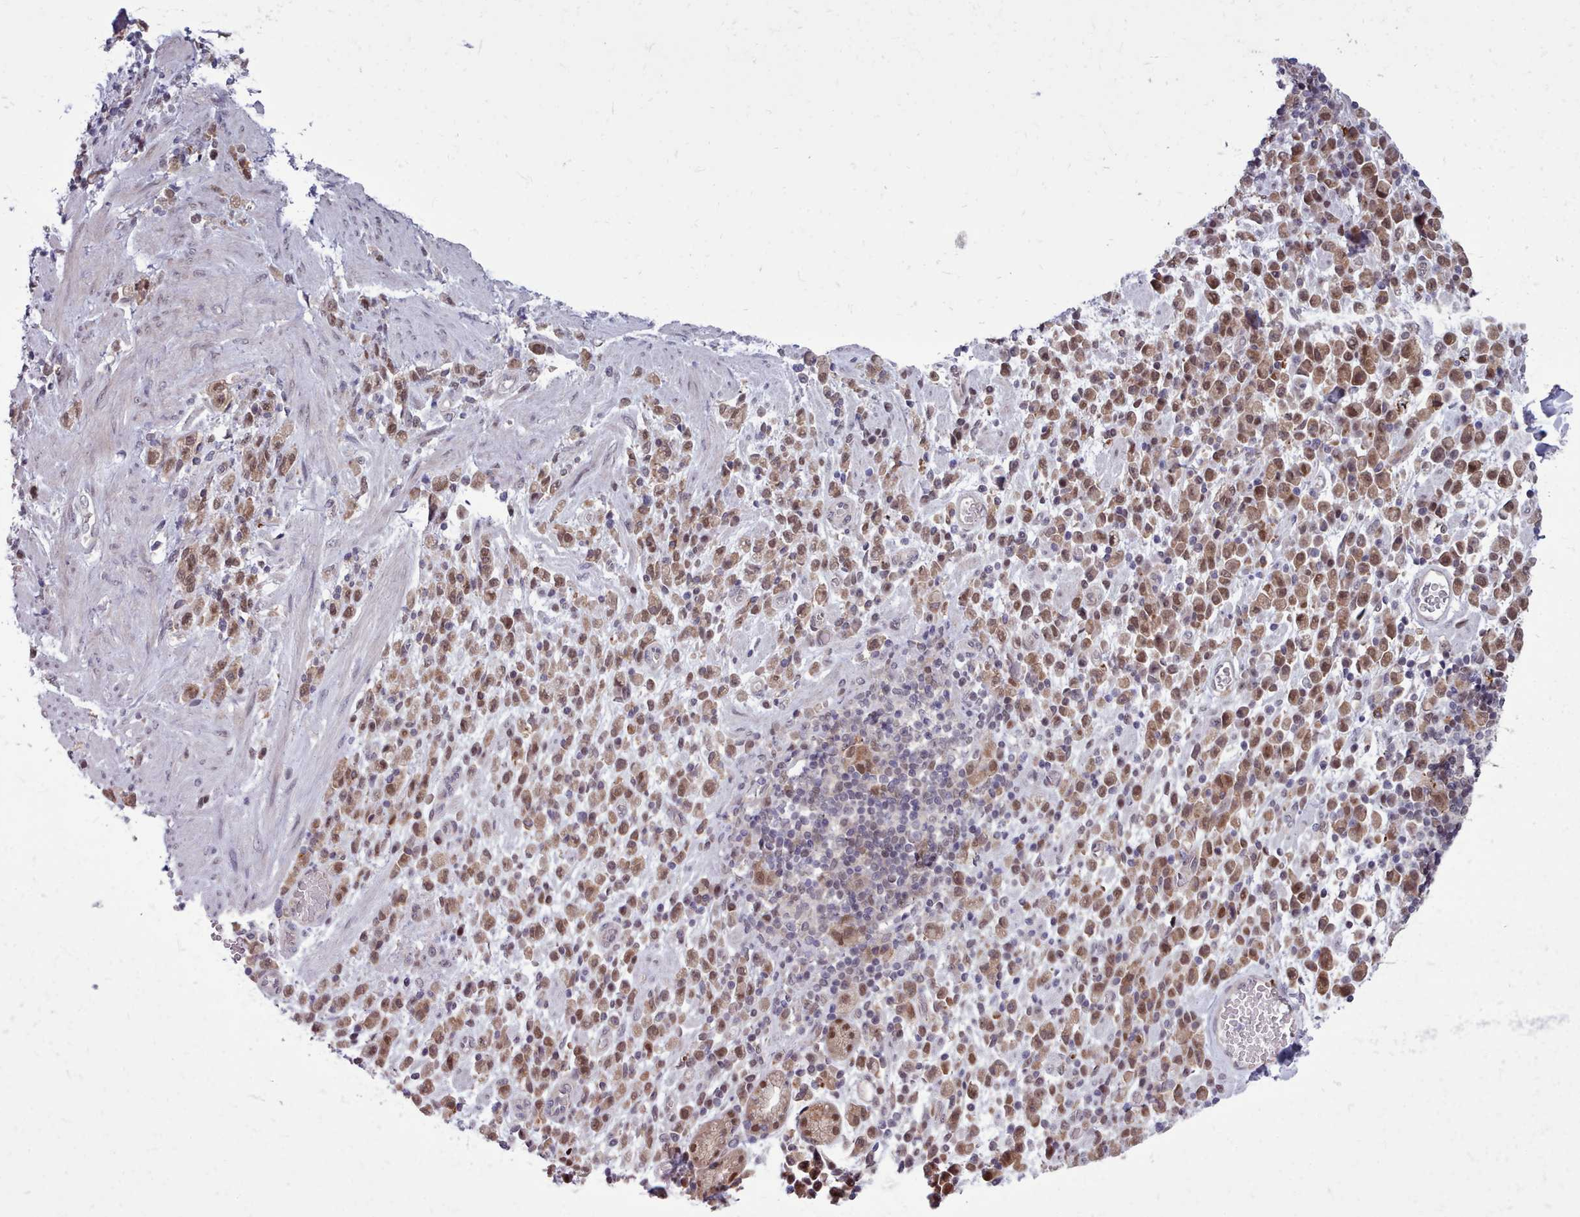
{"staining": {"intensity": "moderate", "quantity": ">75%", "location": "cytoplasmic/membranous,nuclear"}, "tissue": "stomach cancer", "cell_type": "Tumor cells", "image_type": "cancer", "snomed": [{"axis": "morphology", "description": "Adenocarcinoma, NOS"}, {"axis": "topography", "description": "Stomach"}], "caption": "Immunohistochemistry photomicrograph of neoplastic tissue: adenocarcinoma (stomach) stained using immunohistochemistry (IHC) demonstrates medium levels of moderate protein expression localized specifically in the cytoplasmic/membranous and nuclear of tumor cells, appearing as a cytoplasmic/membranous and nuclear brown color.", "gene": "AHCY", "patient": {"sex": "male", "age": 77}}